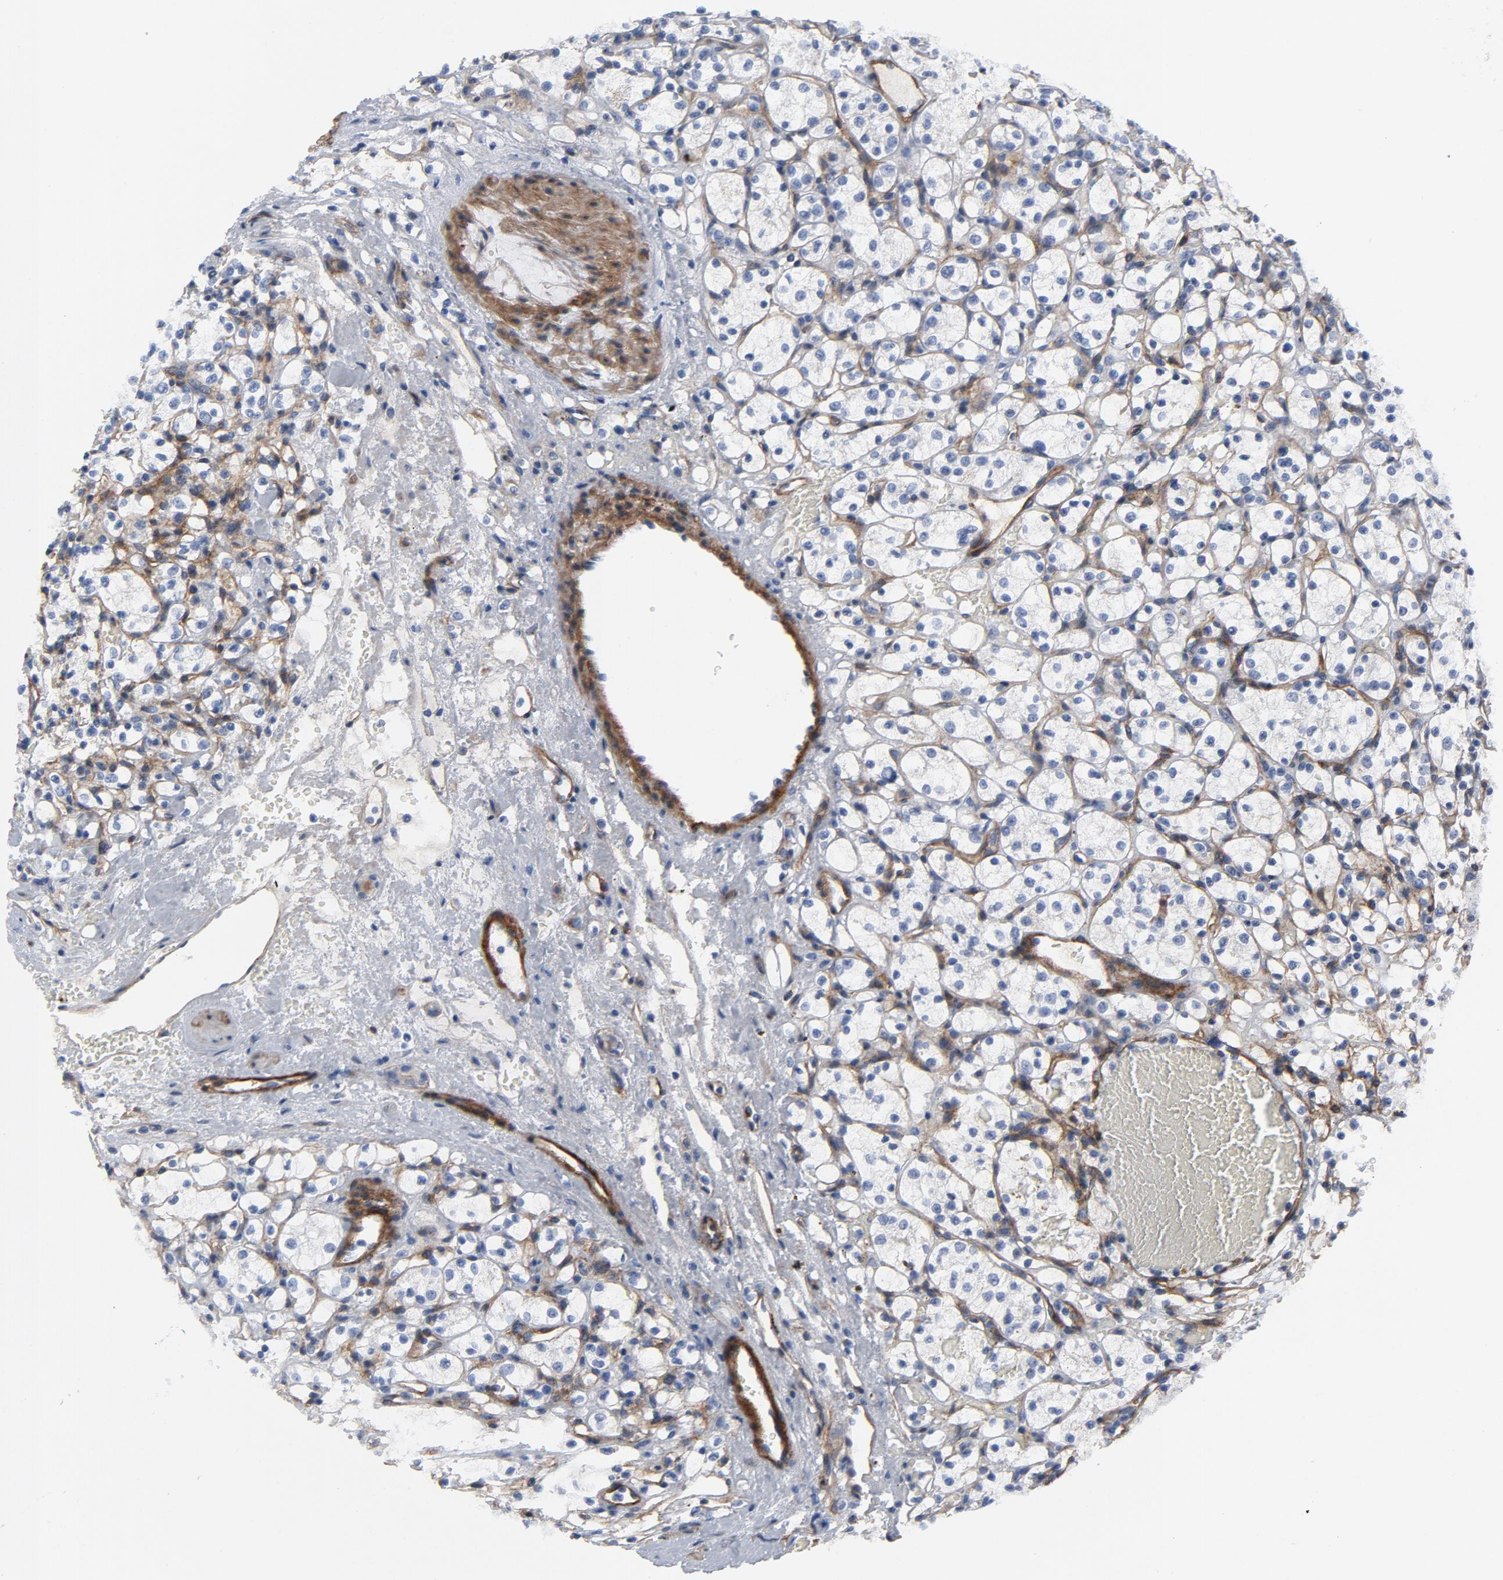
{"staining": {"intensity": "negative", "quantity": "none", "location": "none"}, "tissue": "renal cancer", "cell_type": "Tumor cells", "image_type": "cancer", "snomed": [{"axis": "morphology", "description": "Adenocarcinoma, NOS"}, {"axis": "topography", "description": "Kidney"}], "caption": "IHC of renal cancer (adenocarcinoma) exhibits no positivity in tumor cells. (Brightfield microscopy of DAB (3,3'-diaminobenzidine) immunohistochemistry (IHC) at high magnification).", "gene": "LAMC1", "patient": {"sex": "female", "age": 60}}